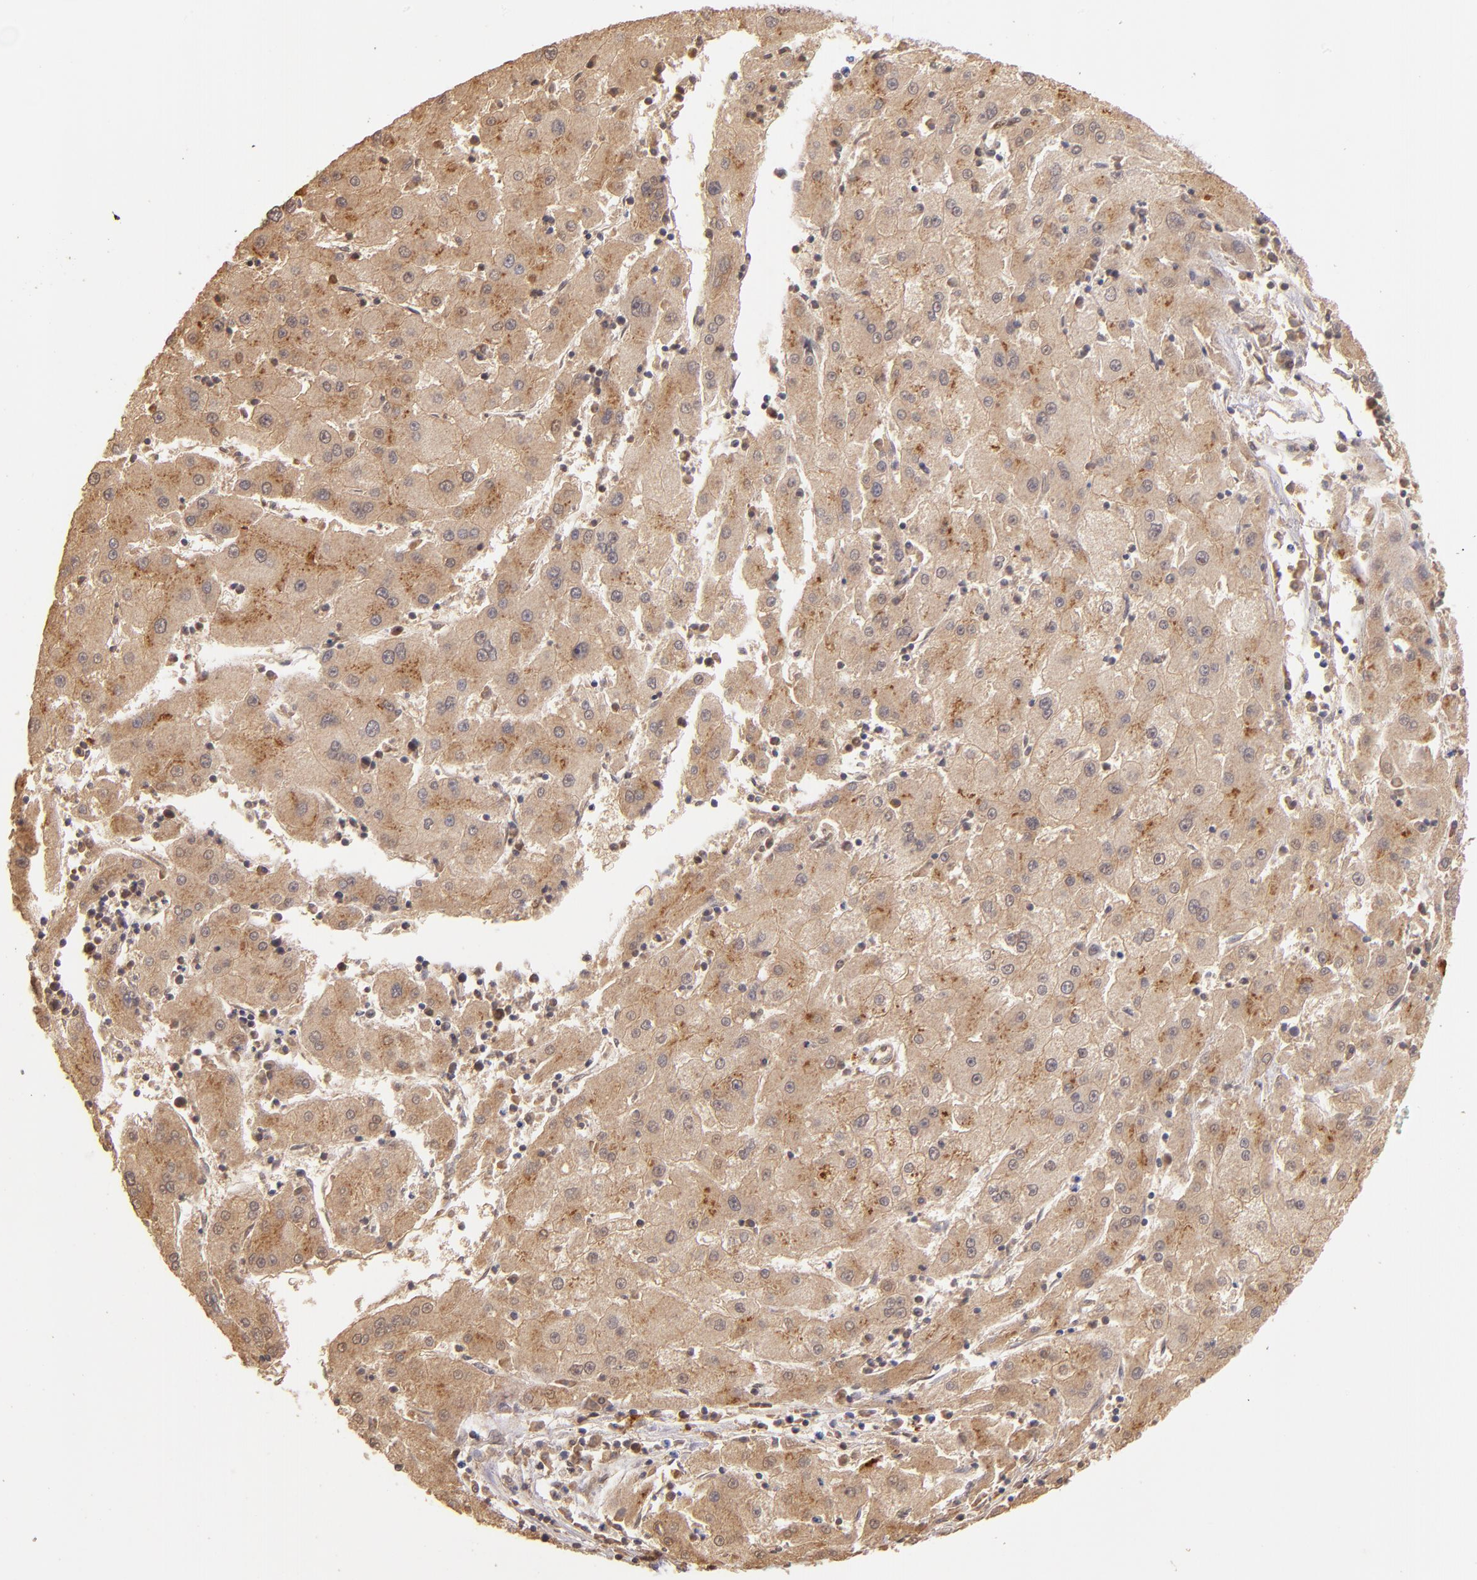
{"staining": {"intensity": "moderate", "quantity": "25%-75%", "location": "cytoplasmic/membranous"}, "tissue": "liver cancer", "cell_type": "Tumor cells", "image_type": "cancer", "snomed": [{"axis": "morphology", "description": "Carcinoma, Hepatocellular, NOS"}, {"axis": "topography", "description": "Liver"}], "caption": "This is an image of immunohistochemistry staining of liver cancer, which shows moderate positivity in the cytoplasmic/membranous of tumor cells.", "gene": "SERPINC1", "patient": {"sex": "male", "age": 72}}